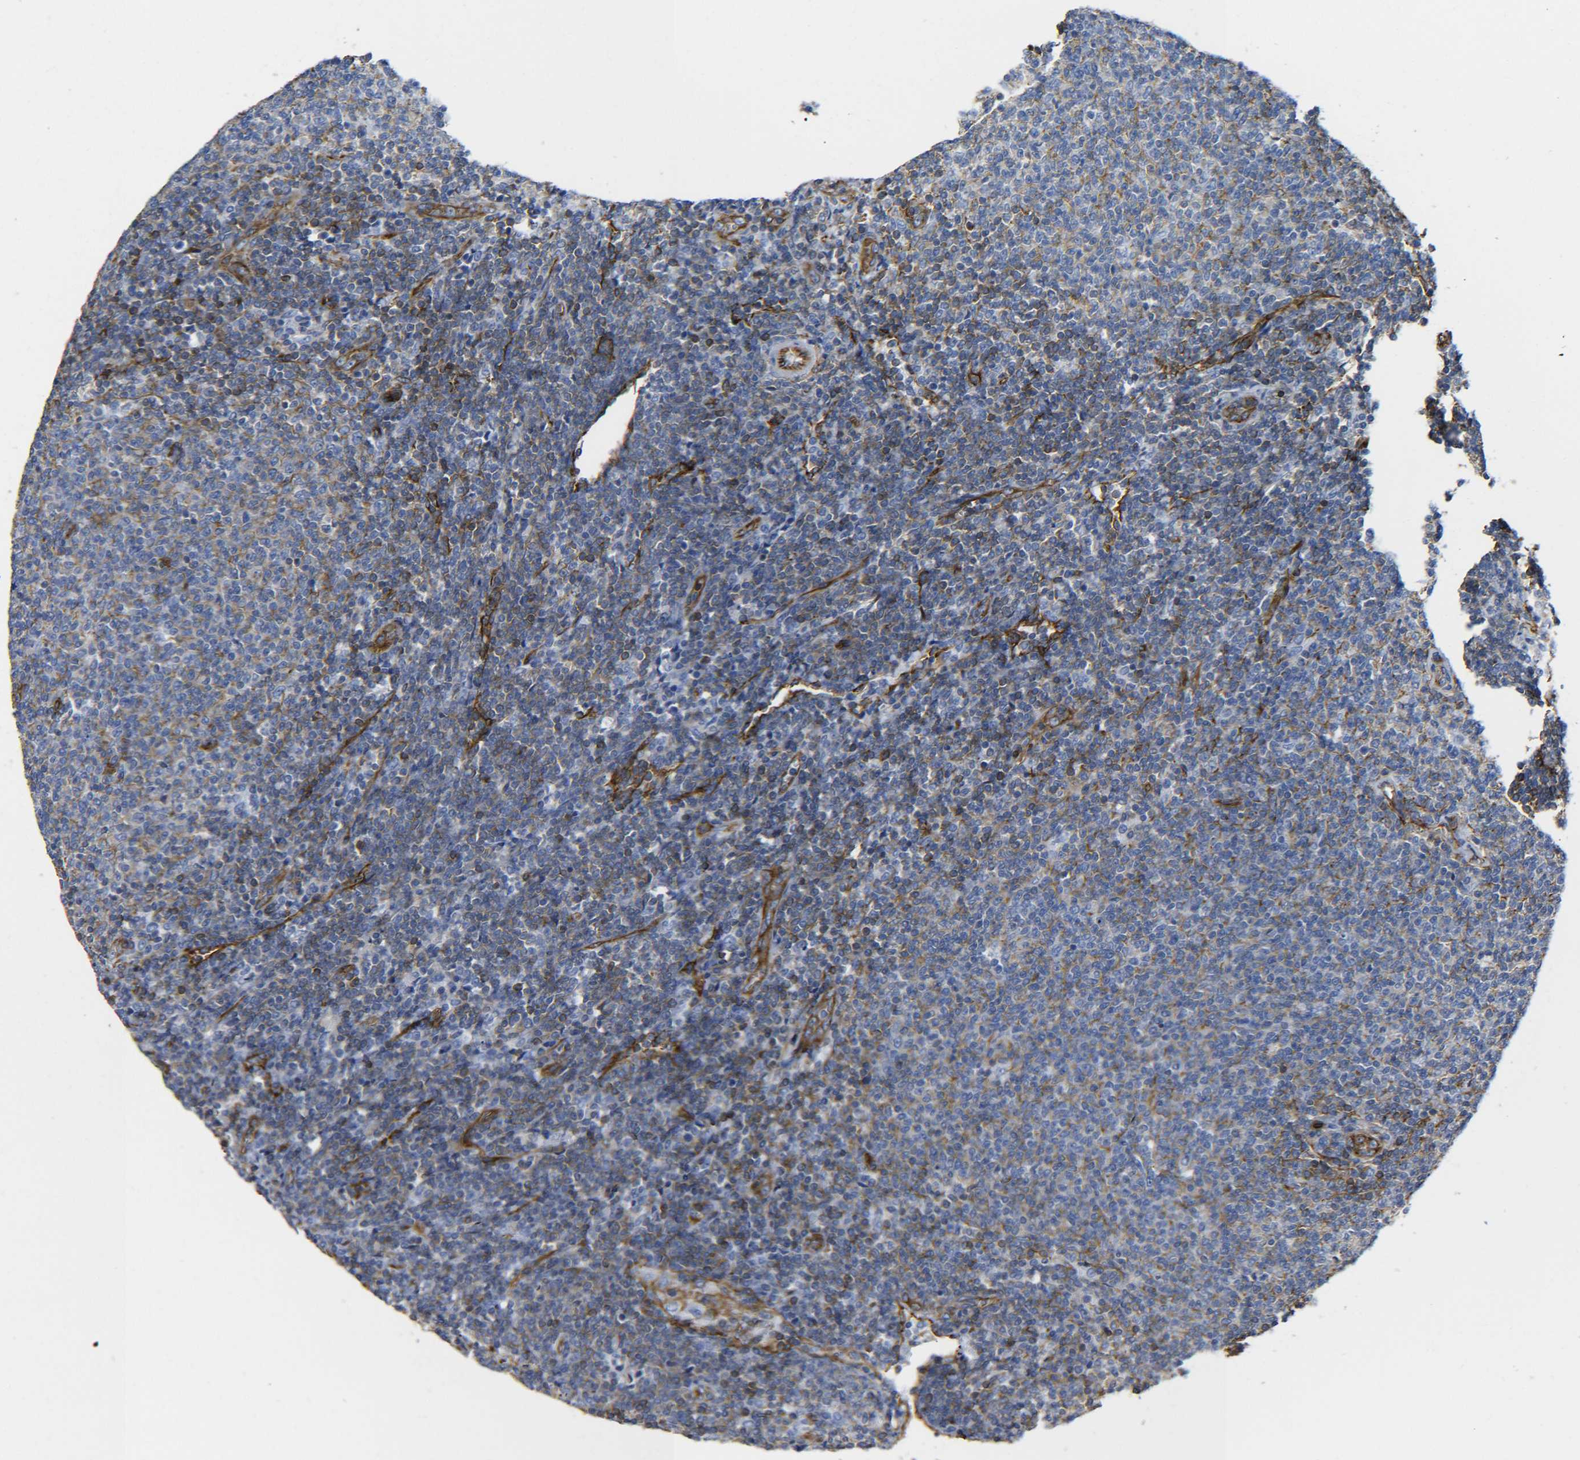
{"staining": {"intensity": "weak", "quantity": "25%-75%", "location": "cytoplasmic/membranous"}, "tissue": "lymphoma", "cell_type": "Tumor cells", "image_type": "cancer", "snomed": [{"axis": "morphology", "description": "Malignant lymphoma, non-Hodgkin's type, Low grade"}, {"axis": "topography", "description": "Lymph node"}], "caption": "The histopathology image displays a brown stain indicating the presence of a protein in the cytoplasmic/membranous of tumor cells in malignant lymphoma, non-Hodgkin's type (low-grade). (IHC, brightfield microscopy, high magnification).", "gene": "SPTBN1", "patient": {"sex": "male", "age": 66}}